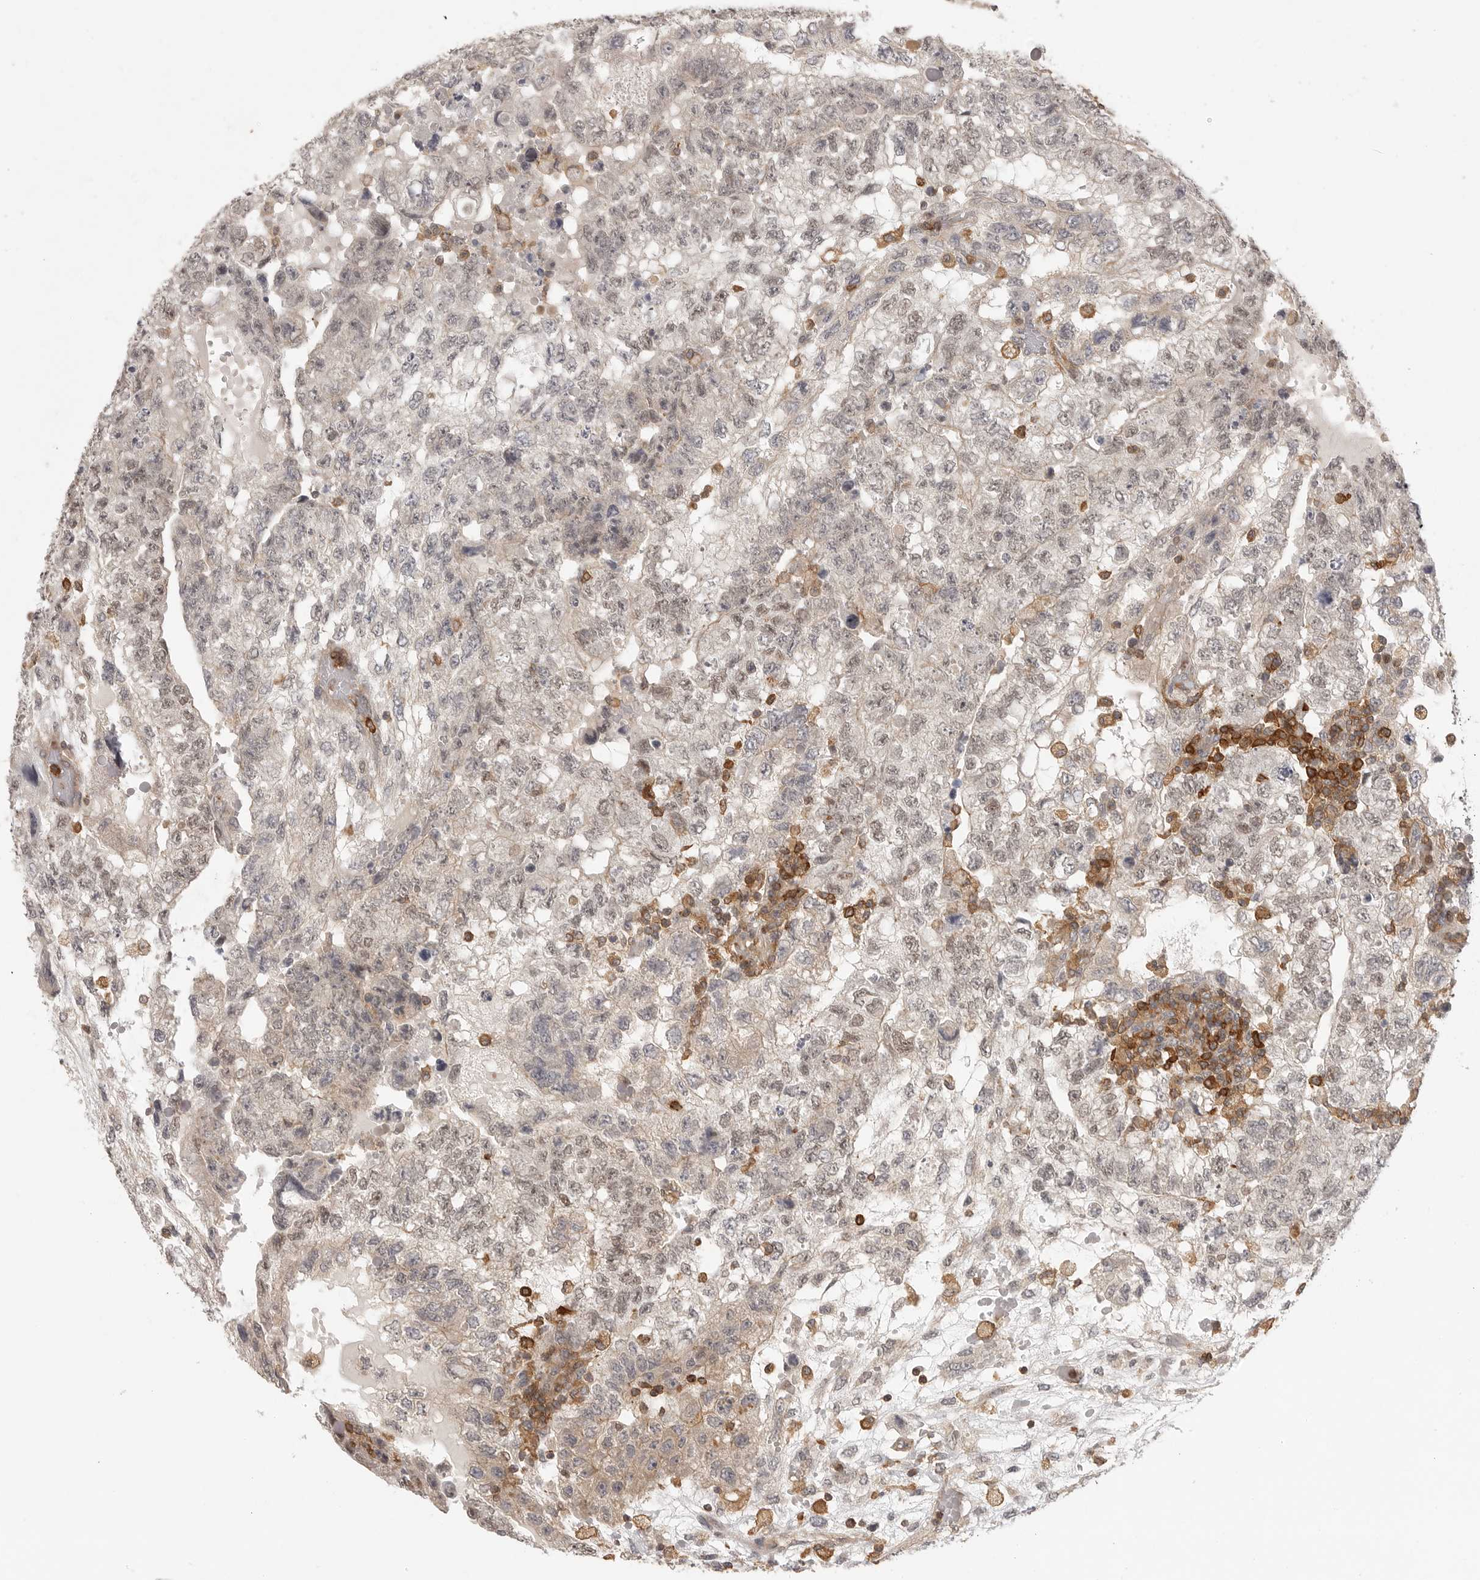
{"staining": {"intensity": "weak", "quantity": "25%-75%", "location": "nuclear"}, "tissue": "testis cancer", "cell_type": "Tumor cells", "image_type": "cancer", "snomed": [{"axis": "morphology", "description": "Carcinoma, Embryonal, NOS"}, {"axis": "topography", "description": "Testis"}], "caption": "Tumor cells show weak nuclear staining in approximately 25%-75% of cells in testis cancer (embryonal carcinoma).", "gene": "DBNL", "patient": {"sex": "male", "age": 36}}